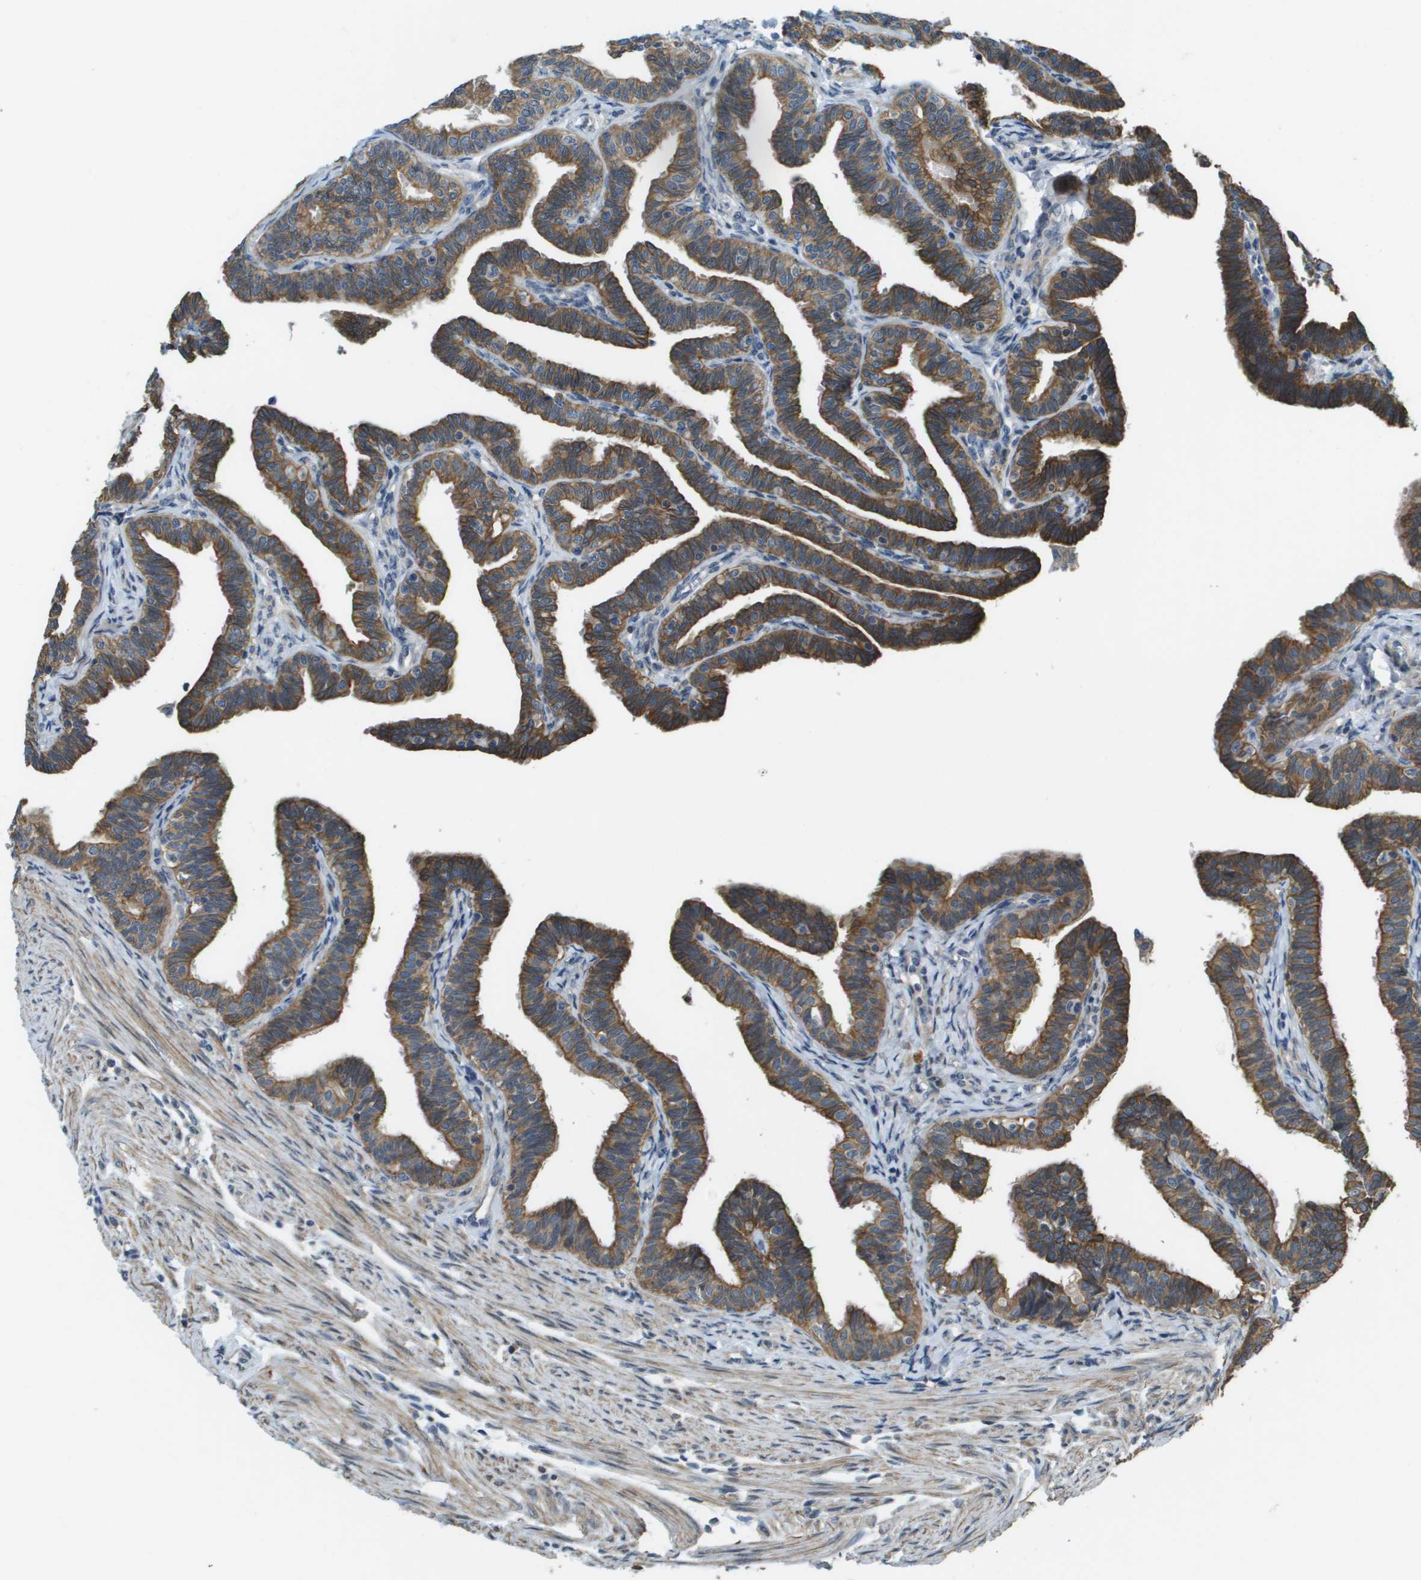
{"staining": {"intensity": "strong", "quantity": ">75%", "location": "cytoplasmic/membranous"}, "tissue": "fallopian tube", "cell_type": "Glandular cells", "image_type": "normal", "snomed": [{"axis": "morphology", "description": "Normal tissue, NOS"}, {"axis": "topography", "description": "Fallopian tube"}, {"axis": "topography", "description": "Ovary"}], "caption": "The image shows a brown stain indicating the presence of a protein in the cytoplasmic/membranous of glandular cells in fallopian tube.", "gene": "CDKN2C", "patient": {"sex": "female", "age": 23}}